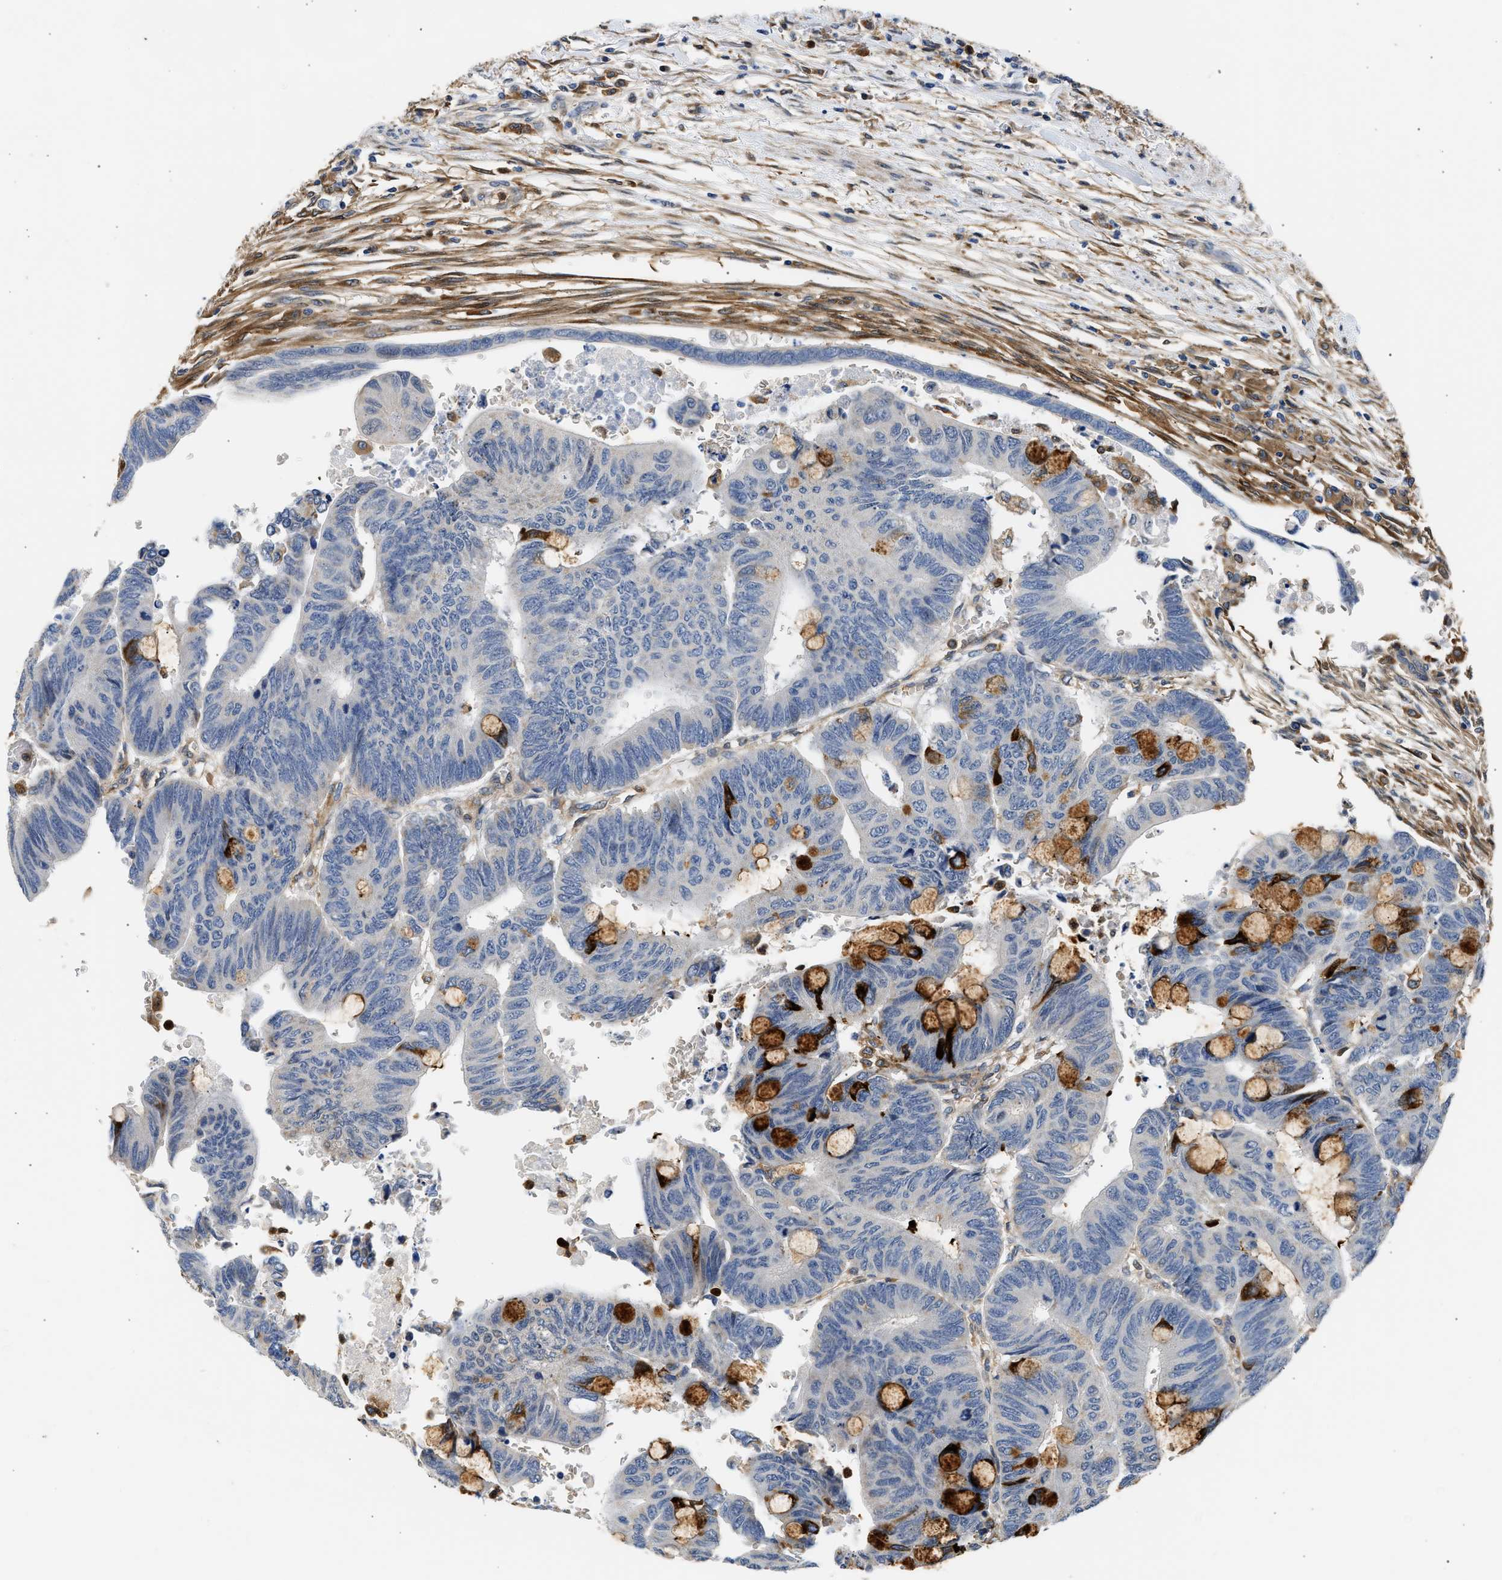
{"staining": {"intensity": "strong", "quantity": "<25%", "location": "cytoplasmic/membranous"}, "tissue": "colorectal cancer", "cell_type": "Tumor cells", "image_type": "cancer", "snomed": [{"axis": "morphology", "description": "Normal tissue, NOS"}, {"axis": "morphology", "description": "Adenocarcinoma, NOS"}, {"axis": "topography", "description": "Rectum"}, {"axis": "topography", "description": "Peripheral nerve tissue"}], "caption": "Colorectal adenocarcinoma tissue displays strong cytoplasmic/membranous staining in about <25% of tumor cells, visualized by immunohistochemistry. (Brightfield microscopy of DAB IHC at high magnification).", "gene": "RAB31", "patient": {"sex": "male", "age": 92}}